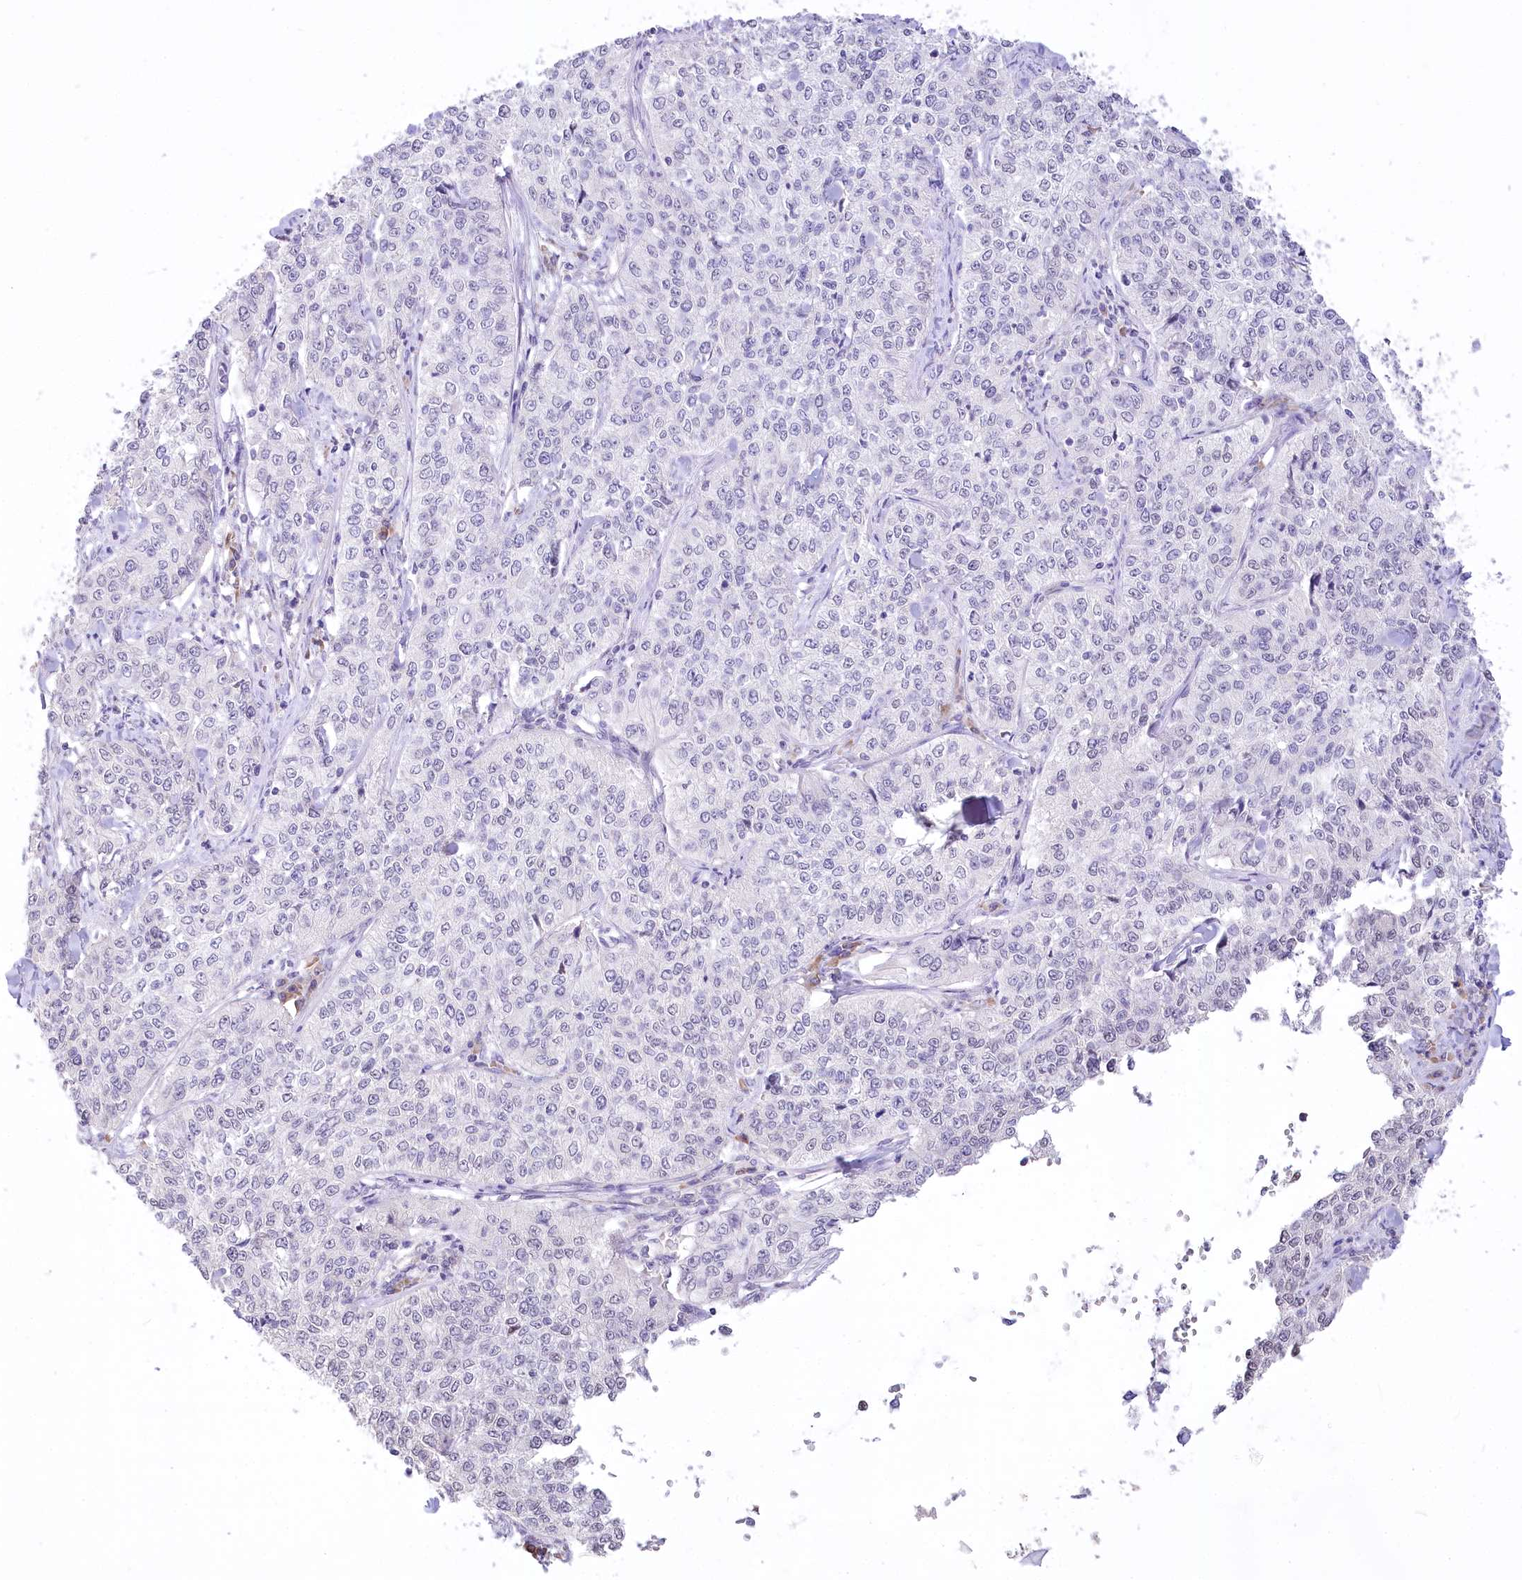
{"staining": {"intensity": "negative", "quantity": "none", "location": "none"}, "tissue": "cervical cancer", "cell_type": "Tumor cells", "image_type": "cancer", "snomed": [{"axis": "morphology", "description": "Squamous cell carcinoma, NOS"}, {"axis": "topography", "description": "Cervix"}], "caption": "IHC photomicrograph of human squamous cell carcinoma (cervical) stained for a protein (brown), which exhibits no staining in tumor cells.", "gene": "STT3B", "patient": {"sex": "female", "age": 35}}